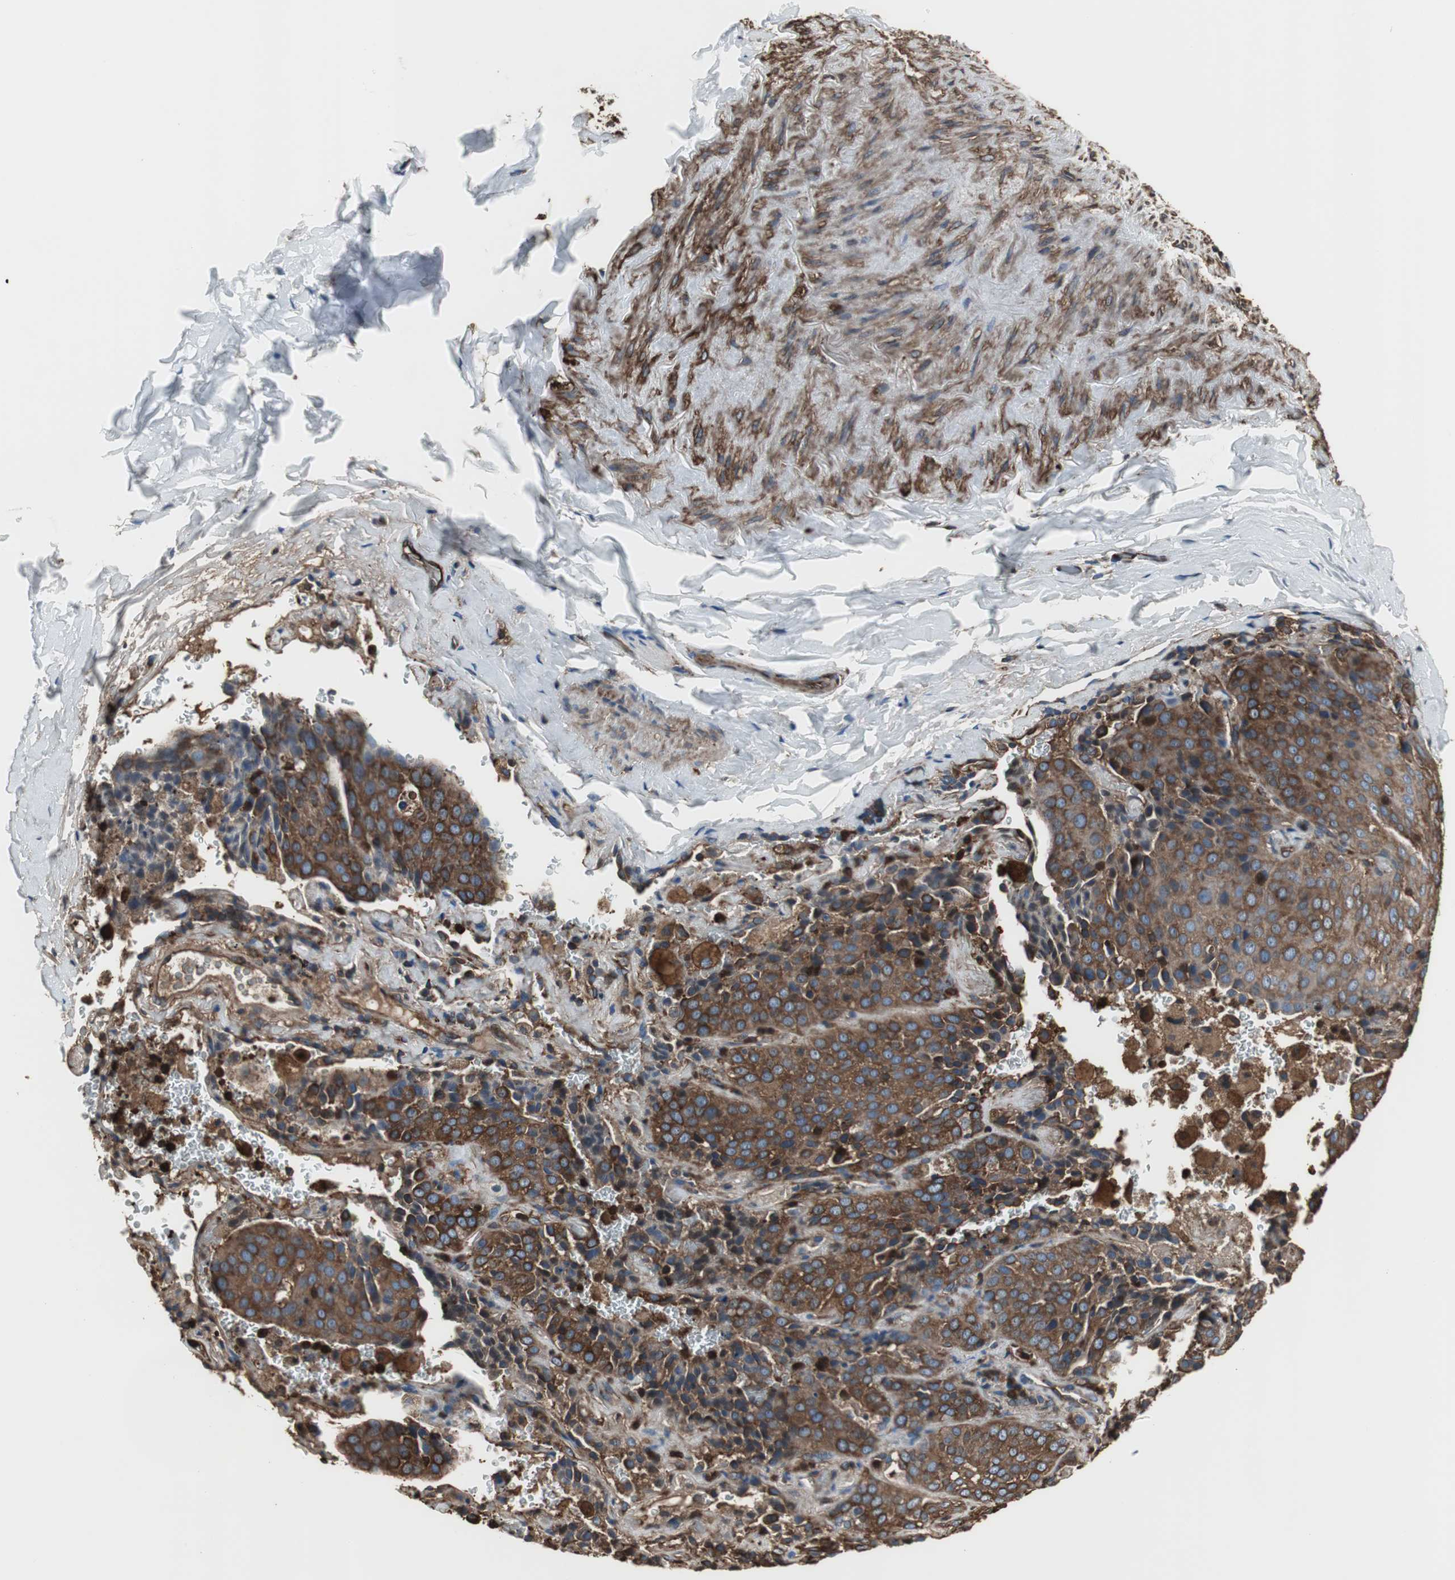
{"staining": {"intensity": "strong", "quantity": ">75%", "location": "cytoplasmic/membranous"}, "tissue": "lung cancer", "cell_type": "Tumor cells", "image_type": "cancer", "snomed": [{"axis": "morphology", "description": "Squamous cell carcinoma, NOS"}, {"axis": "topography", "description": "Lung"}], "caption": "Lung cancer stained with DAB IHC exhibits high levels of strong cytoplasmic/membranous staining in about >75% of tumor cells. (DAB (3,3'-diaminobenzidine) = brown stain, brightfield microscopy at high magnification).", "gene": "ACTN1", "patient": {"sex": "male", "age": 54}}